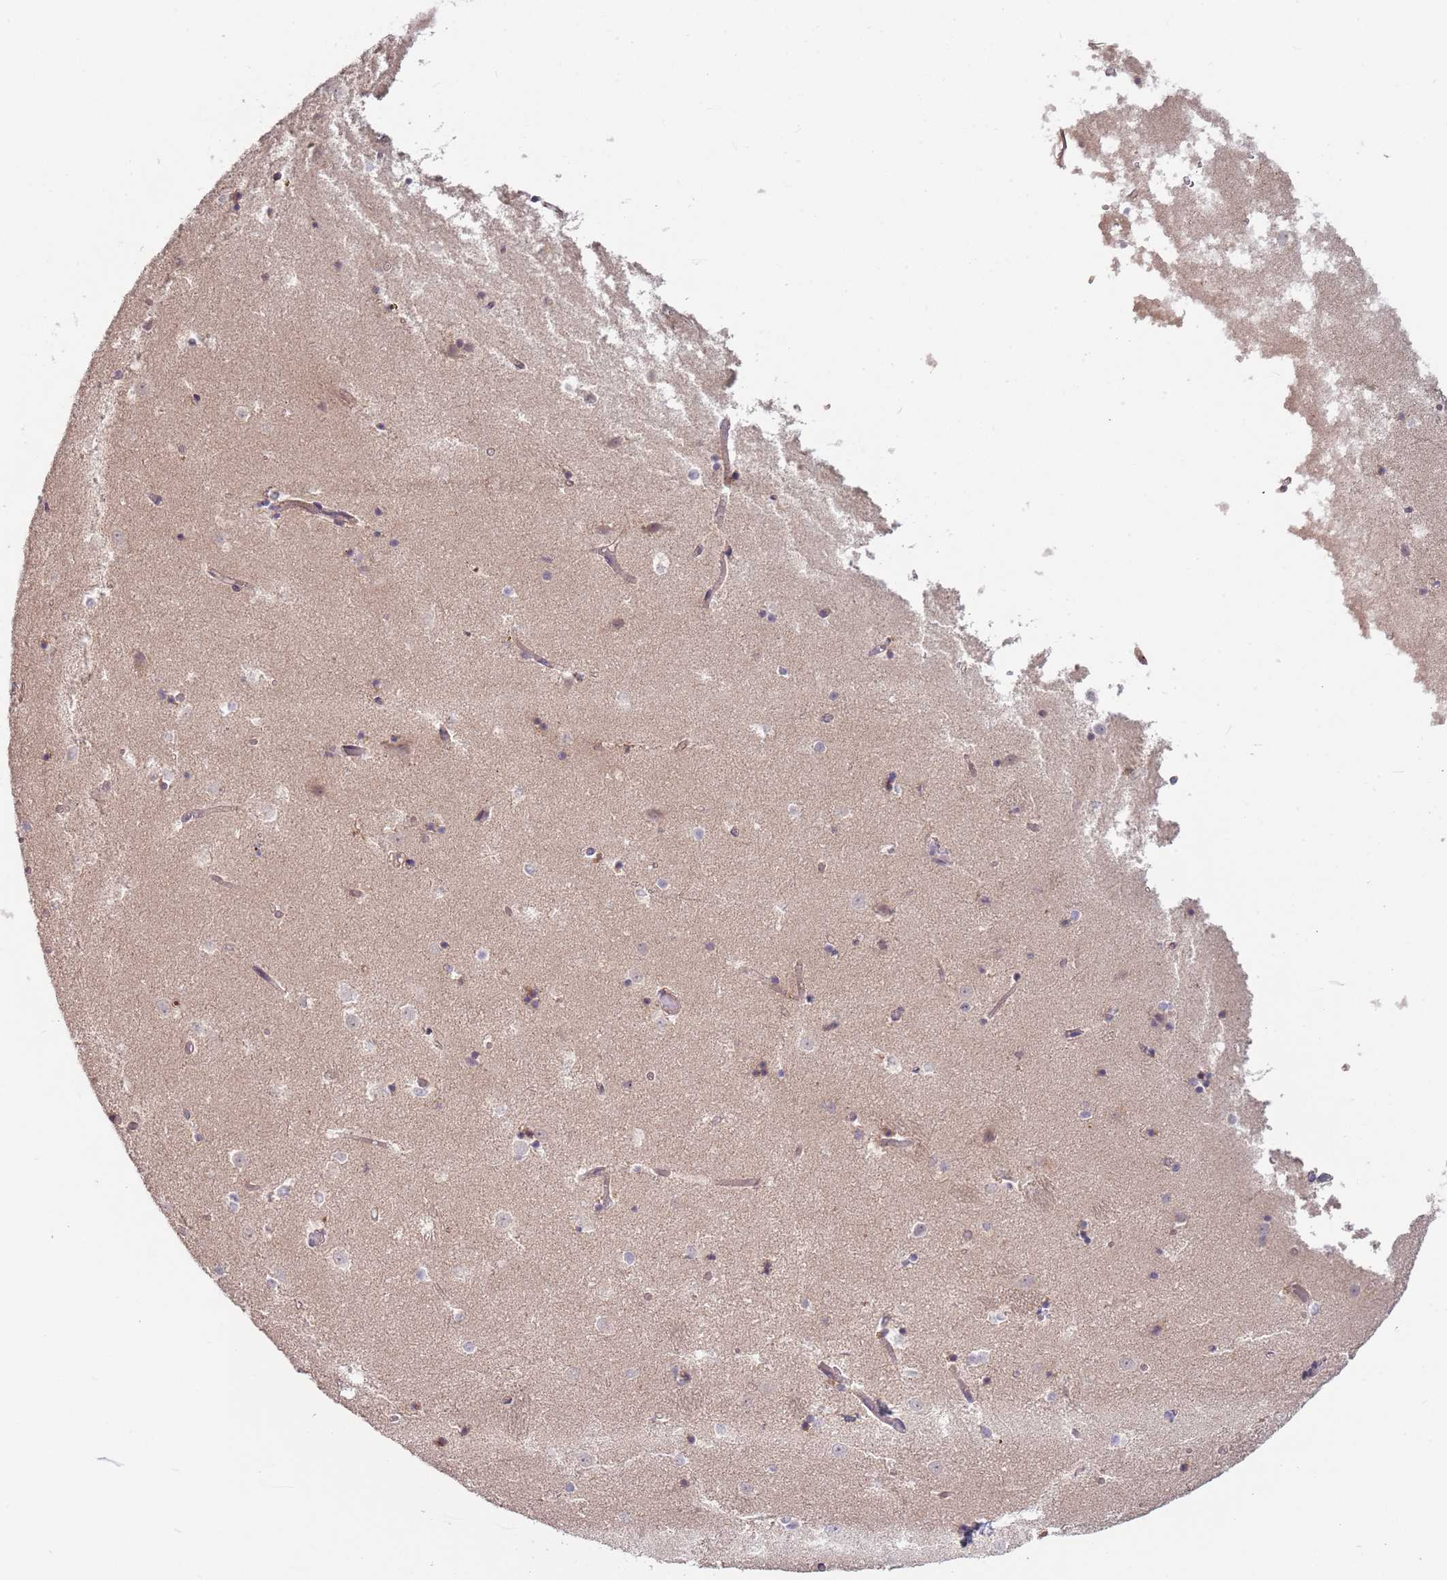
{"staining": {"intensity": "negative", "quantity": "none", "location": "none"}, "tissue": "caudate", "cell_type": "Glial cells", "image_type": "normal", "snomed": [{"axis": "morphology", "description": "Normal tissue, NOS"}, {"axis": "topography", "description": "Lateral ventricle wall"}], "caption": "This image is of normal caudate stained with immunohistochemistry (IHC) to label a protein in brown with the nuclei are counter-stained blue. There is no expression in glial cells. (IHC, brightfield microscopy, high magnification).", "gene": "SAV1", "patient": {"sex": "female", "age": 52}}